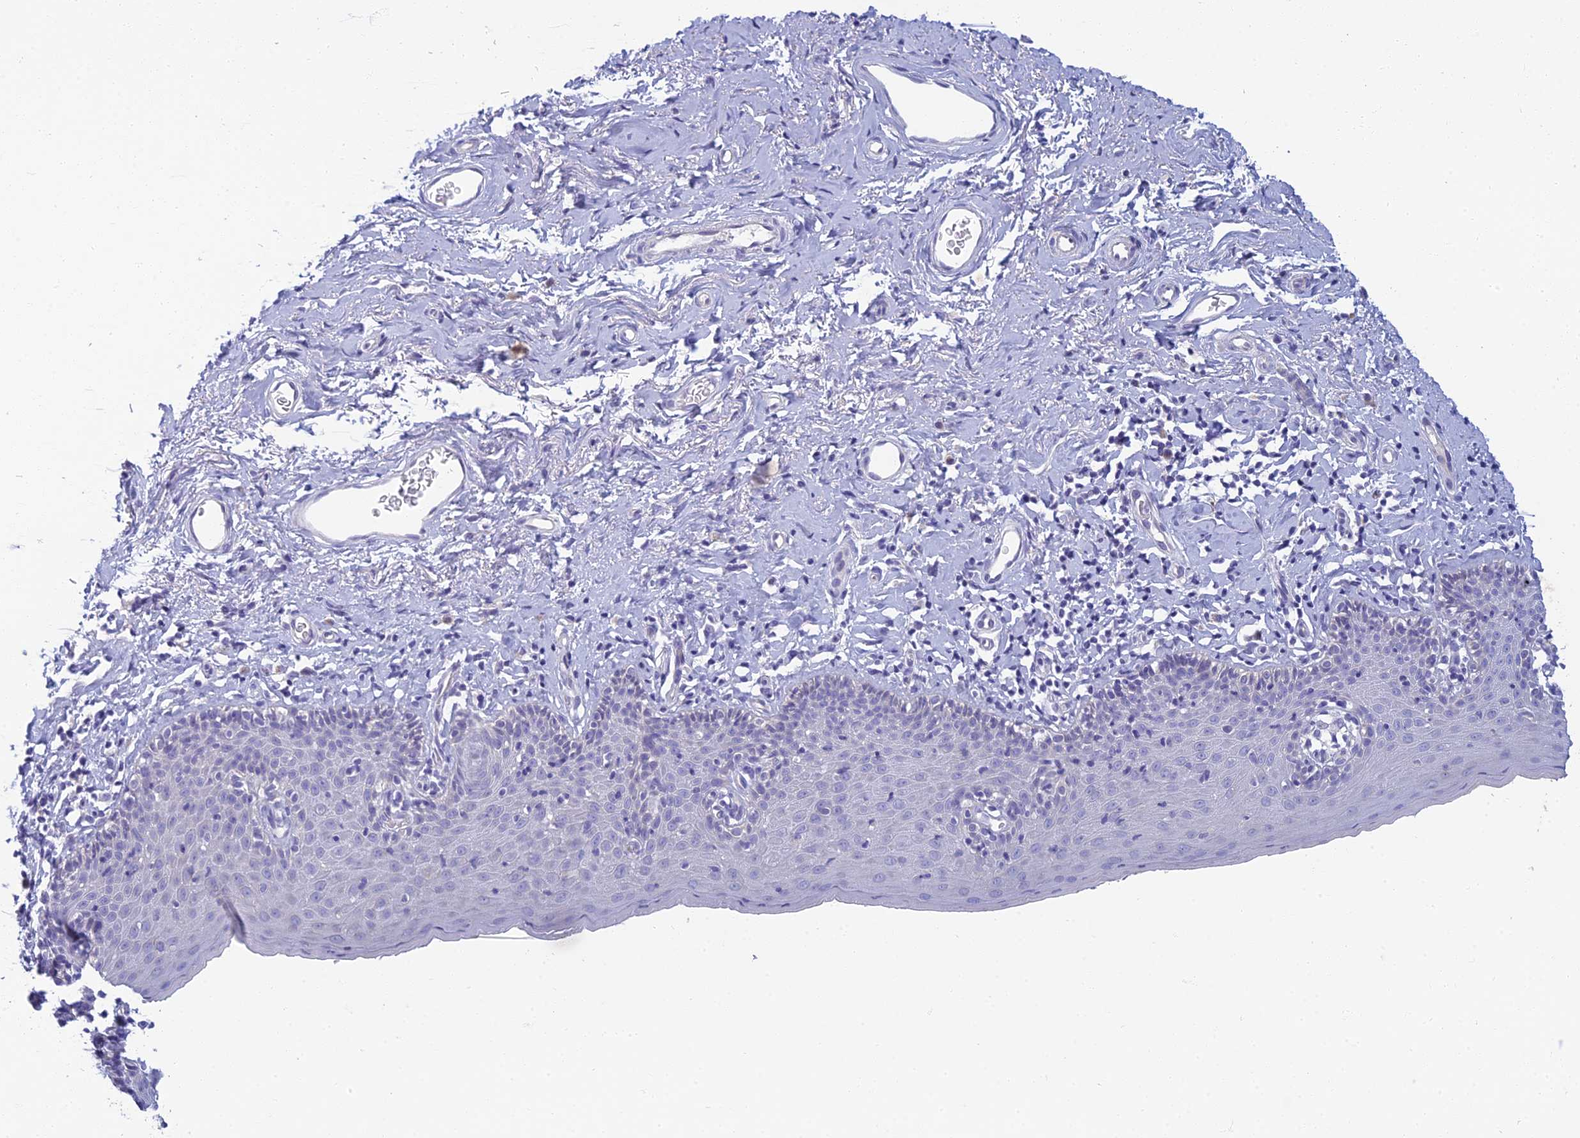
{"staining": {"intensity": "negative", "quantity": "none", "location": "none"}, "tissue": "skin", "cell_type": "Epidermal cells", "image_type": "normal", "snomed": [{"axis": "morphology", "description": "Normal tissue, NOS"}, {"axis": "topography", "description": "Vulva"}], "caption": "This photomicrograph is of normal skin stained with immunohistochemistry (IHC) to label a protein in brown with the nuclei are counter-stained blue. There is no positivity in epidermal cells. (DAB (3,3'-diaminobenzidine) immunohistochemistry visualized using brightfield microscopy, high magnification).", "gene": "SLC25A41", "patient": {"sex": "female", "age": 66}}